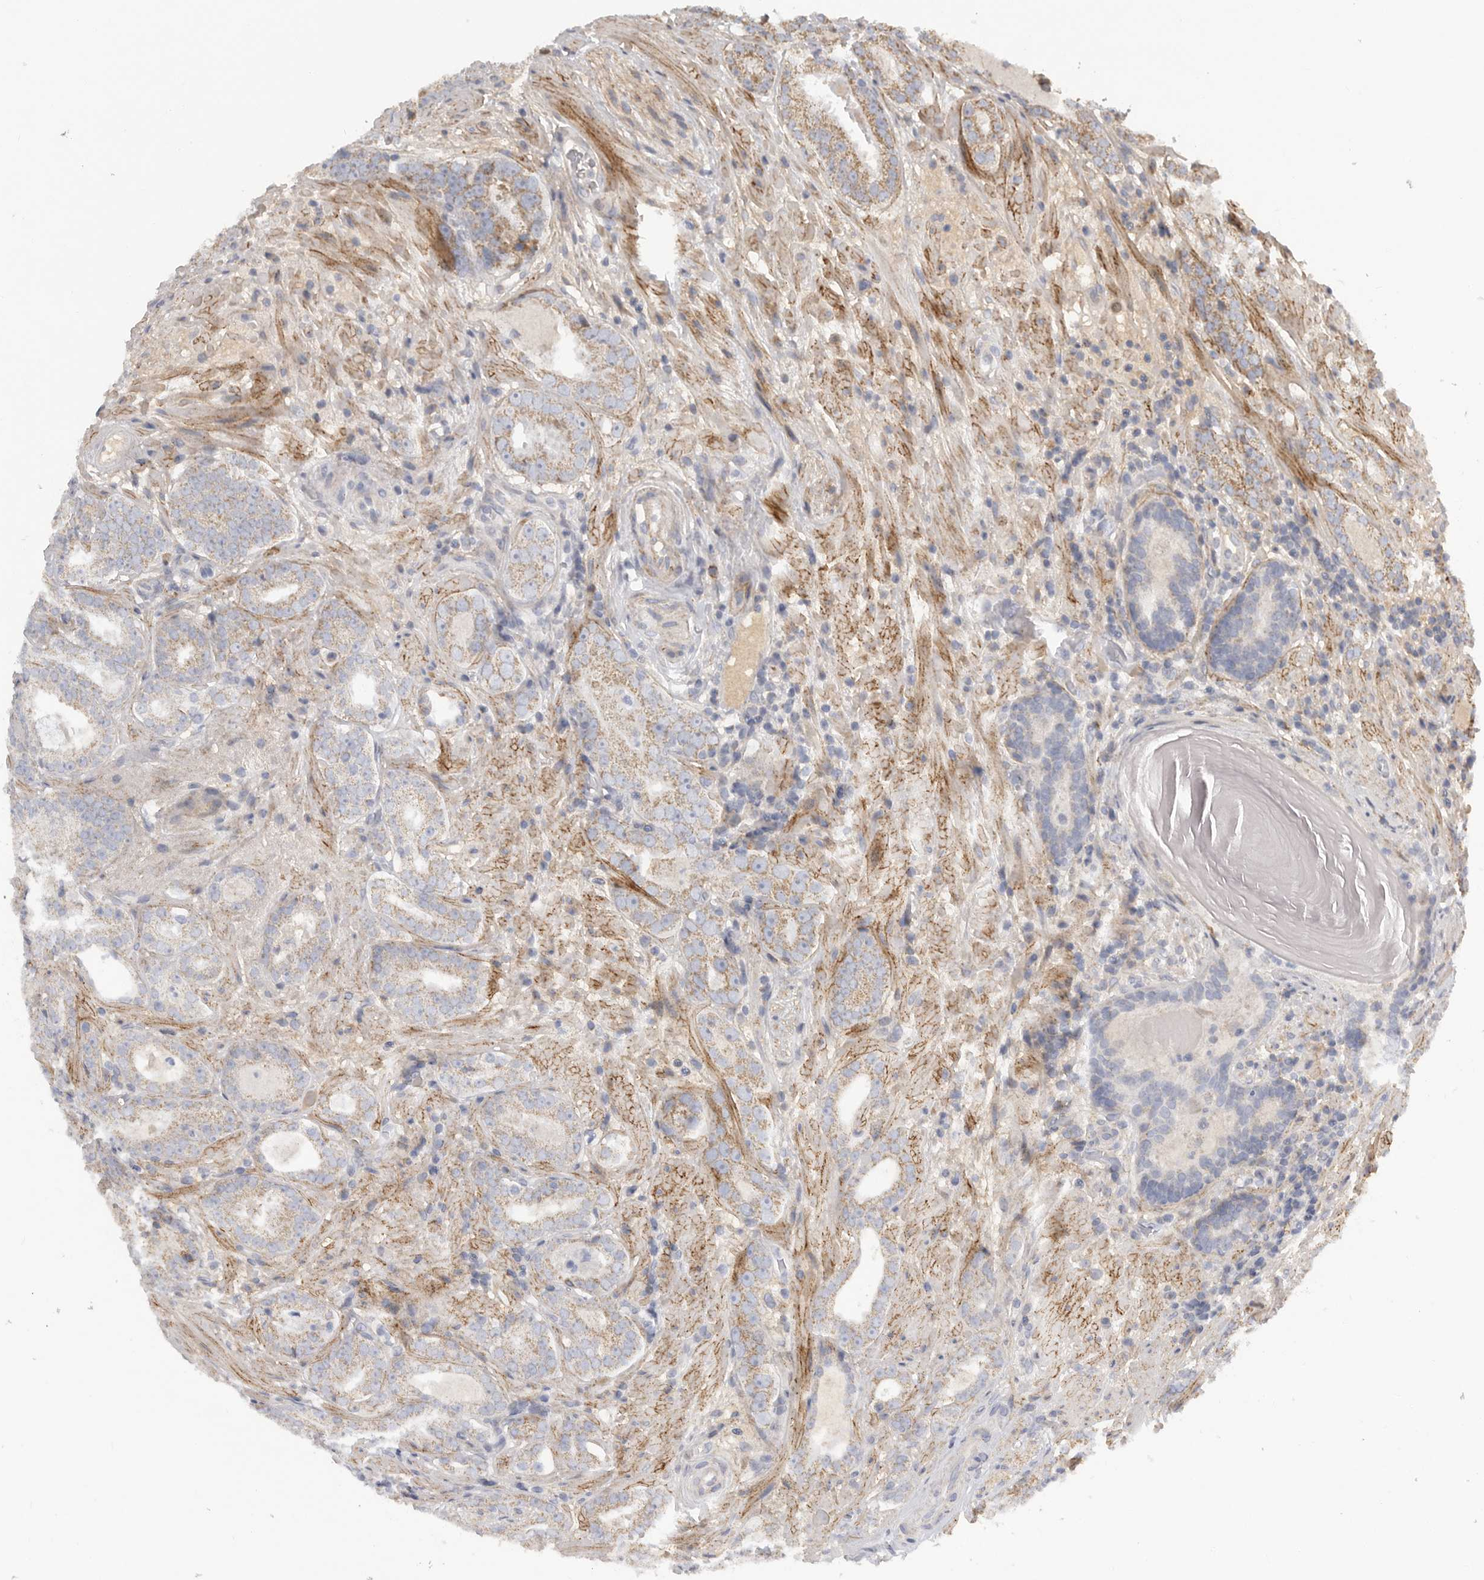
{"staining": {"intensity": "moderate", "quantity": ">75%", "location": "cytoplasmic/membranous"}, "tissue": "prostate cancer", "cell_type": "Tumor cells", "image_type": "cancer", "snomed": [{"axis": "morphology", "description": "Adenocarcinoma, Low grade"}, {"axis": "topography", "description": "Prostate"}], "caption": "Moderate cytoplasmic/membranous positivity is appreciated in approximately >75% of tumor cells in adenocarcinoma (low-grade) (prostate). The protein is shown in brown color, while the nuclei are stained blue.", "gene": "SDC3", "patient": {"sex": "male", "age": 69}}